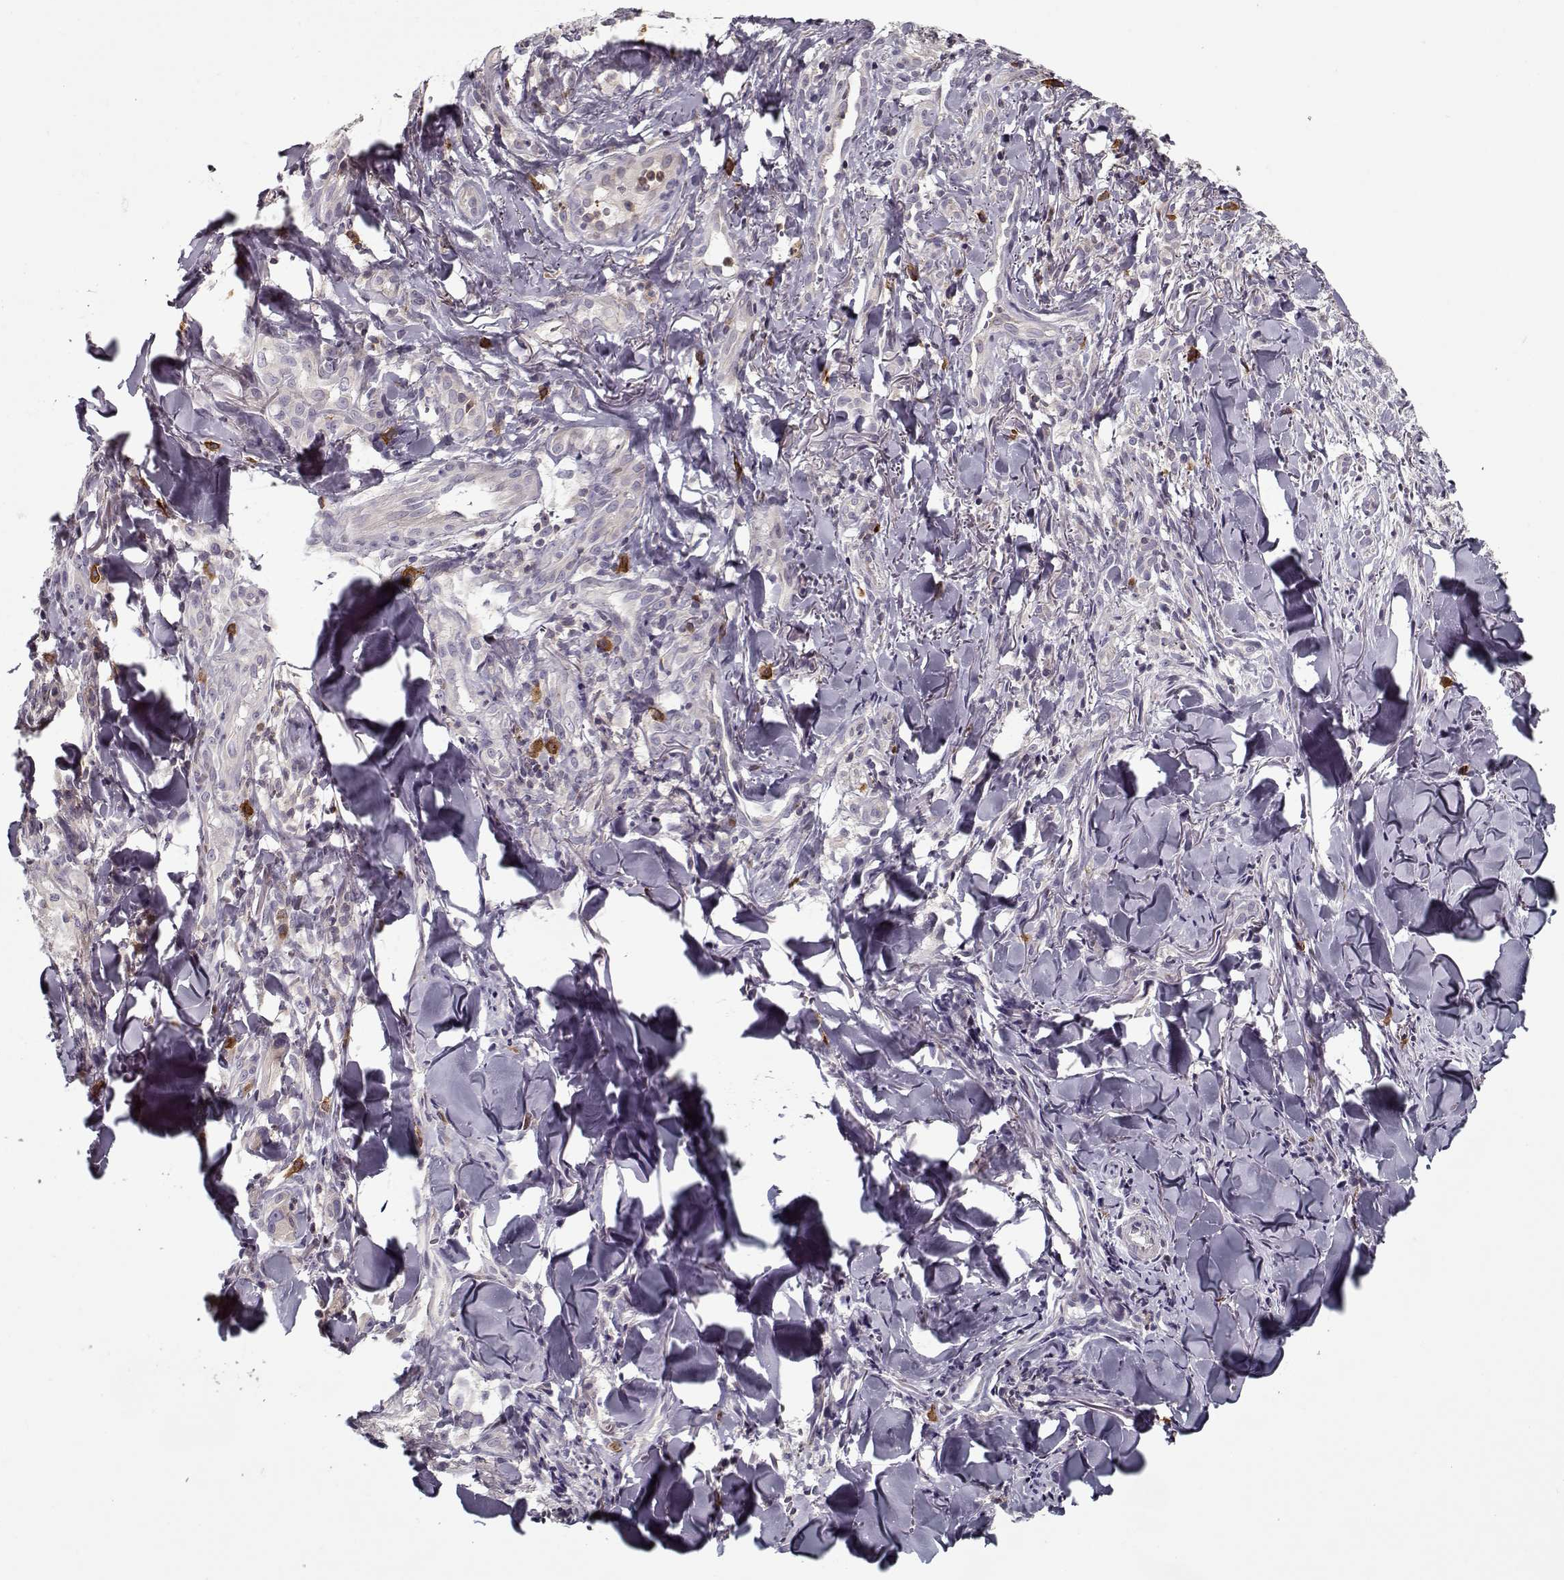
{"staining": {"intensity": "negative", "quantity": "none", "location": "none"}, "tissue": "melanoma", "cell_type": "Tumor cells", "image_type": "cancer", "snomed": [{"axis": "morphology", "description": "Malignant melanoma, NOS"}, {"axis": "topography", "description": "Skin"}], "caption": "Tumor cells show no significant protein expression in malignant melanoma.", "gene": "UNC13D", "patient": {"sex": "male", "age": 67}}